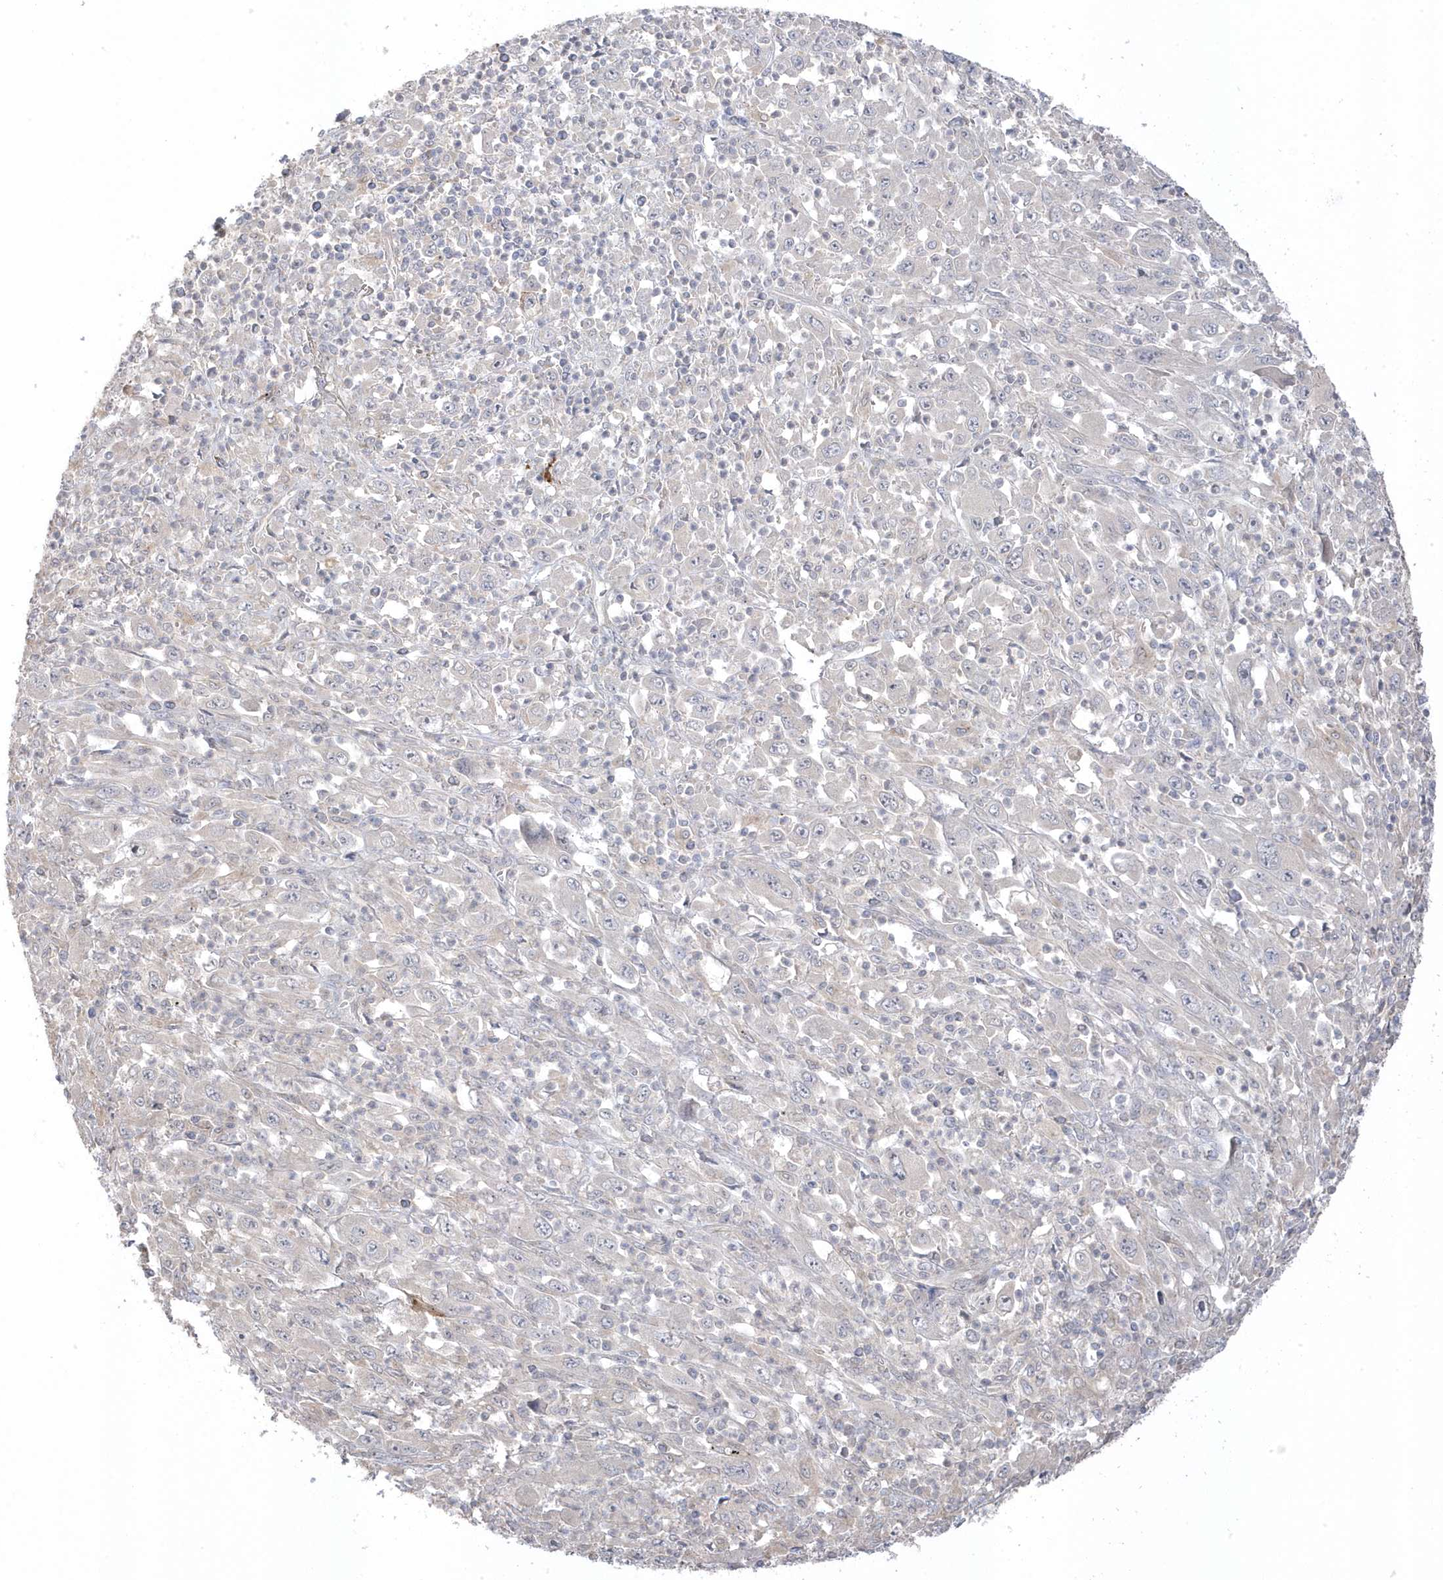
{"staining": {"intensity": "negative", "quantity": "none", "location": "none"}, "tissue": "melanoma", "cell_type": "Tumor cells", "image_type": "cancer", "snomed": [{"axis": "morphology", "description": "Malignant melanoma, Metastatic site"}, {"axis": "topography", "description": "Skin"}], "caption": "The IHC photomicrograph has no significant positivity in tumor cells of melanoma tissue. The staining is performed using DAB (3,3'-diaminobenzidine) brown chromogen with nuclei counter-stained in using hematoxylin.", "gene": "GTPBP6", "patient": {"sex": "female", "age": 56}}